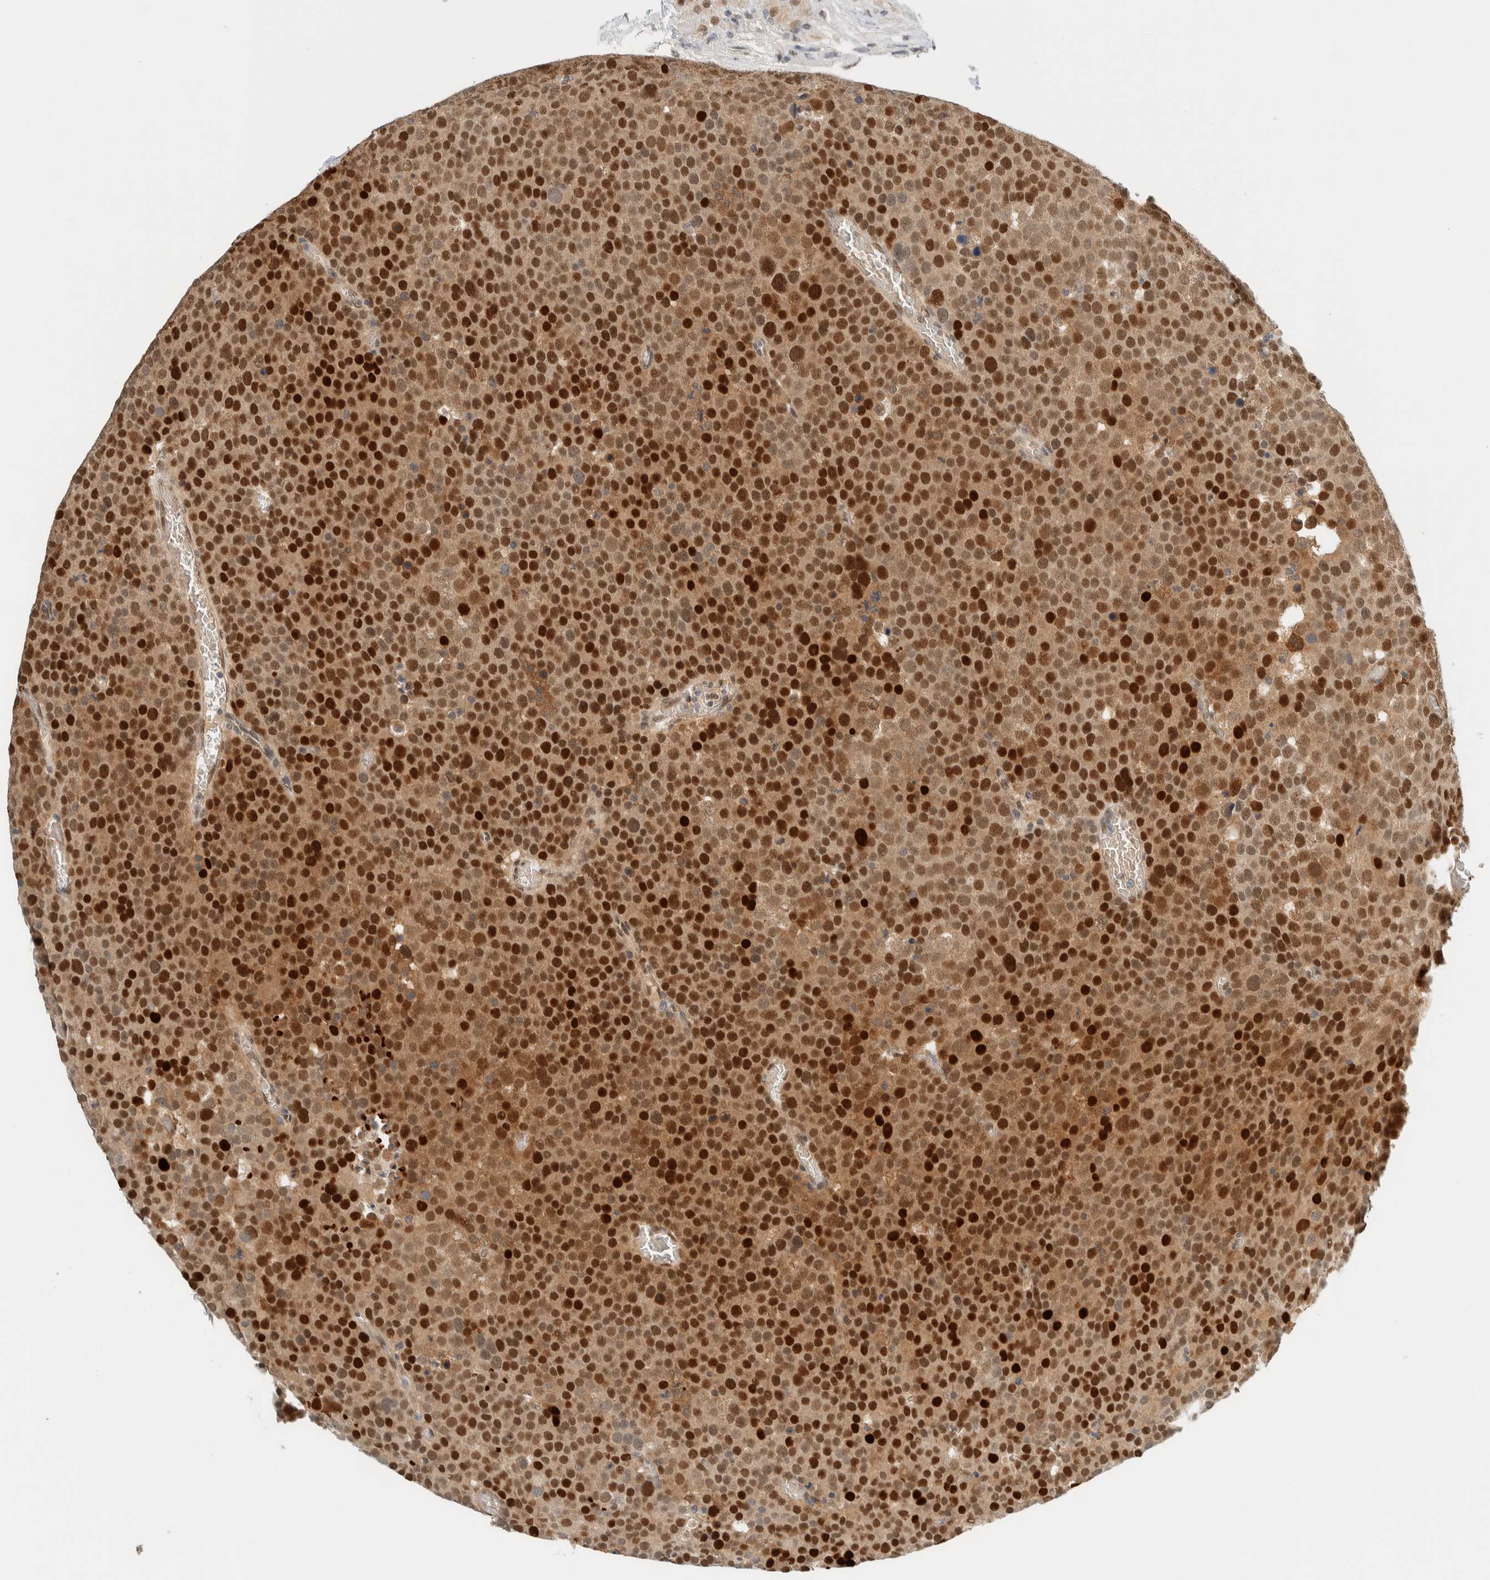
{"staining": {"intensity": "strong", "quantity": ">75%", "location": "cytoplasmic/membranous,nuclear"}, "tissue": "testis cancer", "cell_type": "Tumor cells", "image_type": "cancer", "snomed": [{"axis": "morphology", "description": "Seminoma, NOS"}, {"axis": "topography", "description": "Testis"}], "caption": "Protein expression analysis of testis cancer (seminoma) displays strong cytoplasmic/membranous and nuclear expression in approximately >75% of tumor cells.", "gene": "TSTD2", "patient": {"sex": "male", "age": 71}}